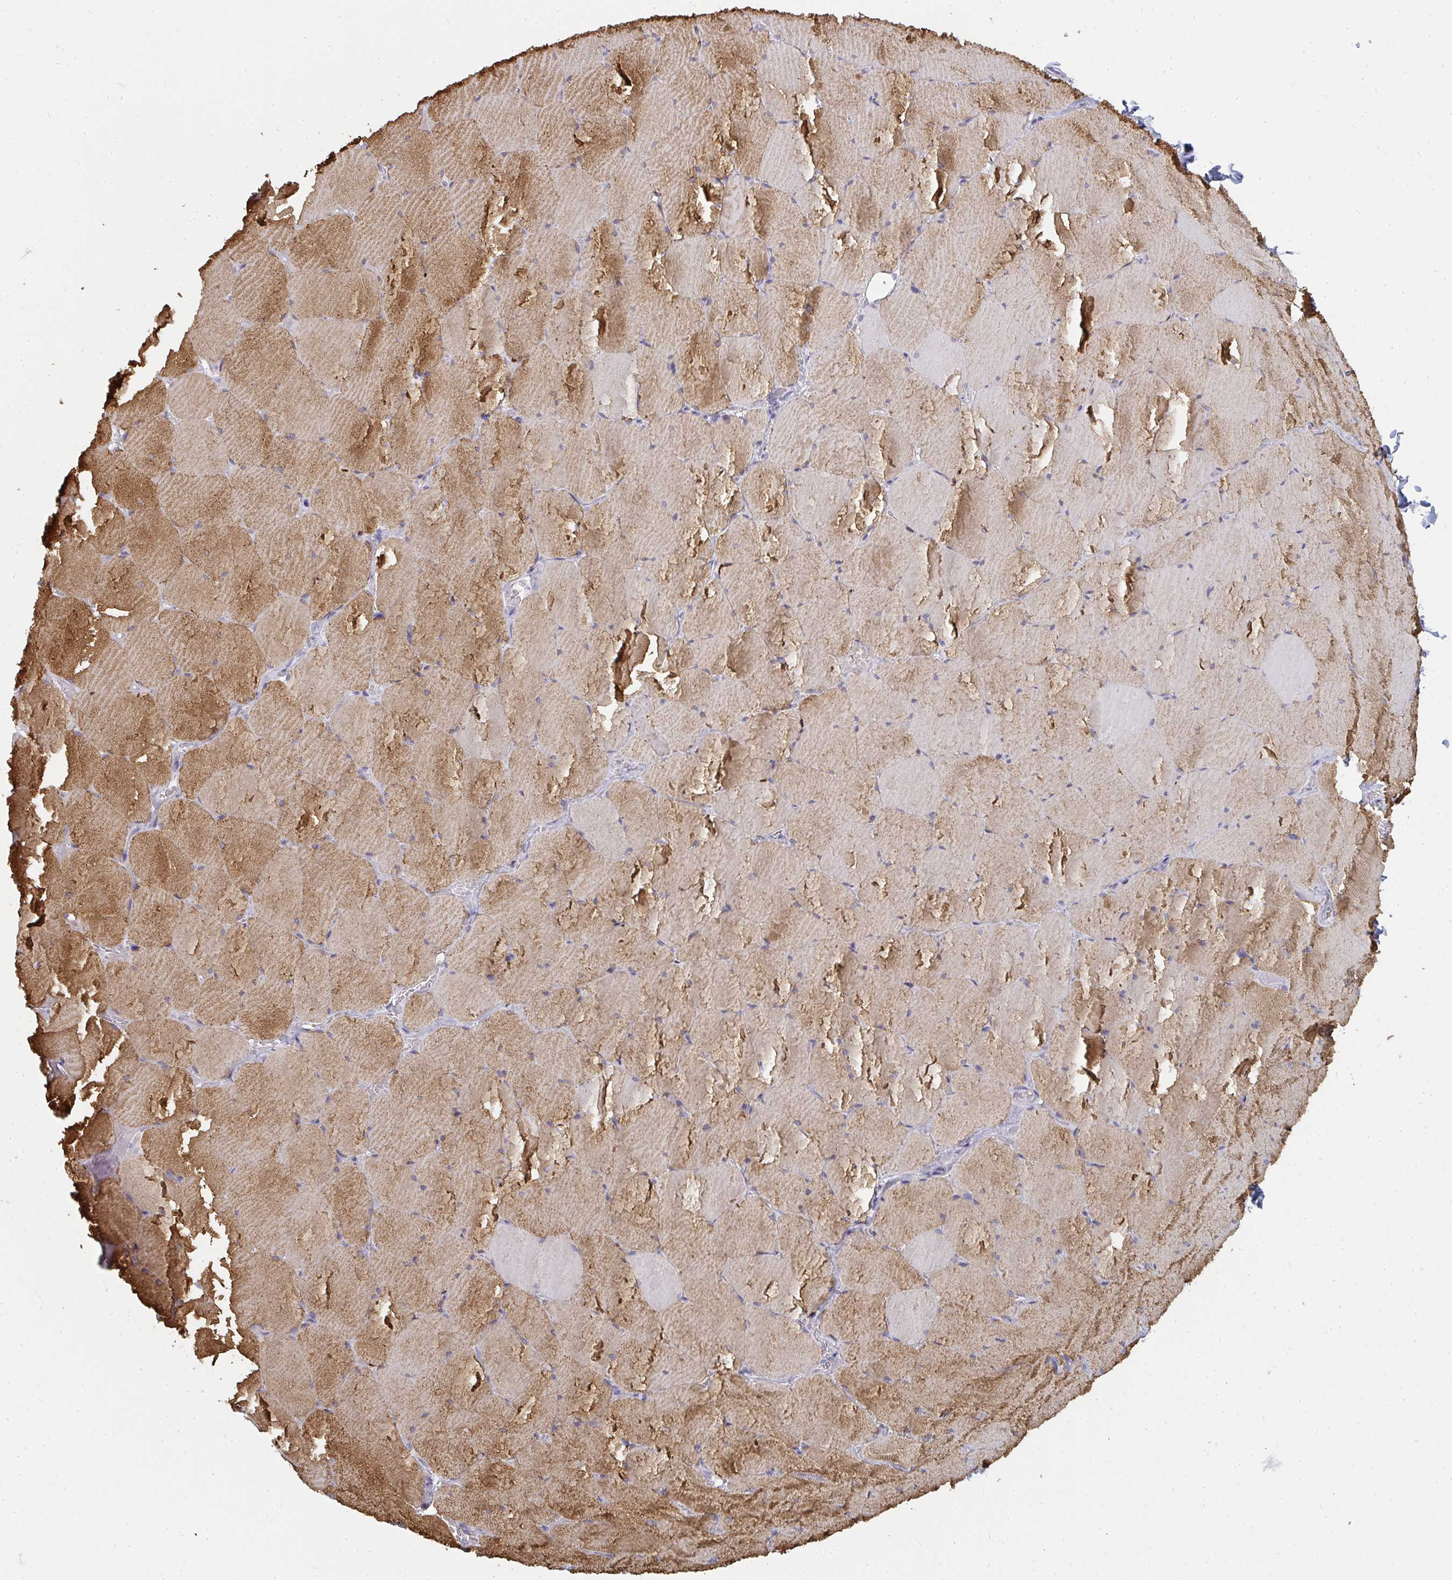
{"staining": {"intensity": "moderate", "quantity": ">75%", "location": "cytoplasmic/membranous"}, "tissue": "skeletal muscle", "cell_type": "Myocytes", "image_type": "normal", "snomed": [{"axis": "morphology", "description": "Normal tissue, NOS"}, {"axis": "topography", "description": "Skeletal muscle"}, {"axis": "topography", "description": "Head-Neck"}], "caption": "Approximately >75% of myocytes in normal human skeletal muscle reveal moderate cytoplasmic/membranous protein staining as visualized by brown immunohistochemical staining.", "gene": "SHB", "patient": {"sex": "male", "age": 66}}